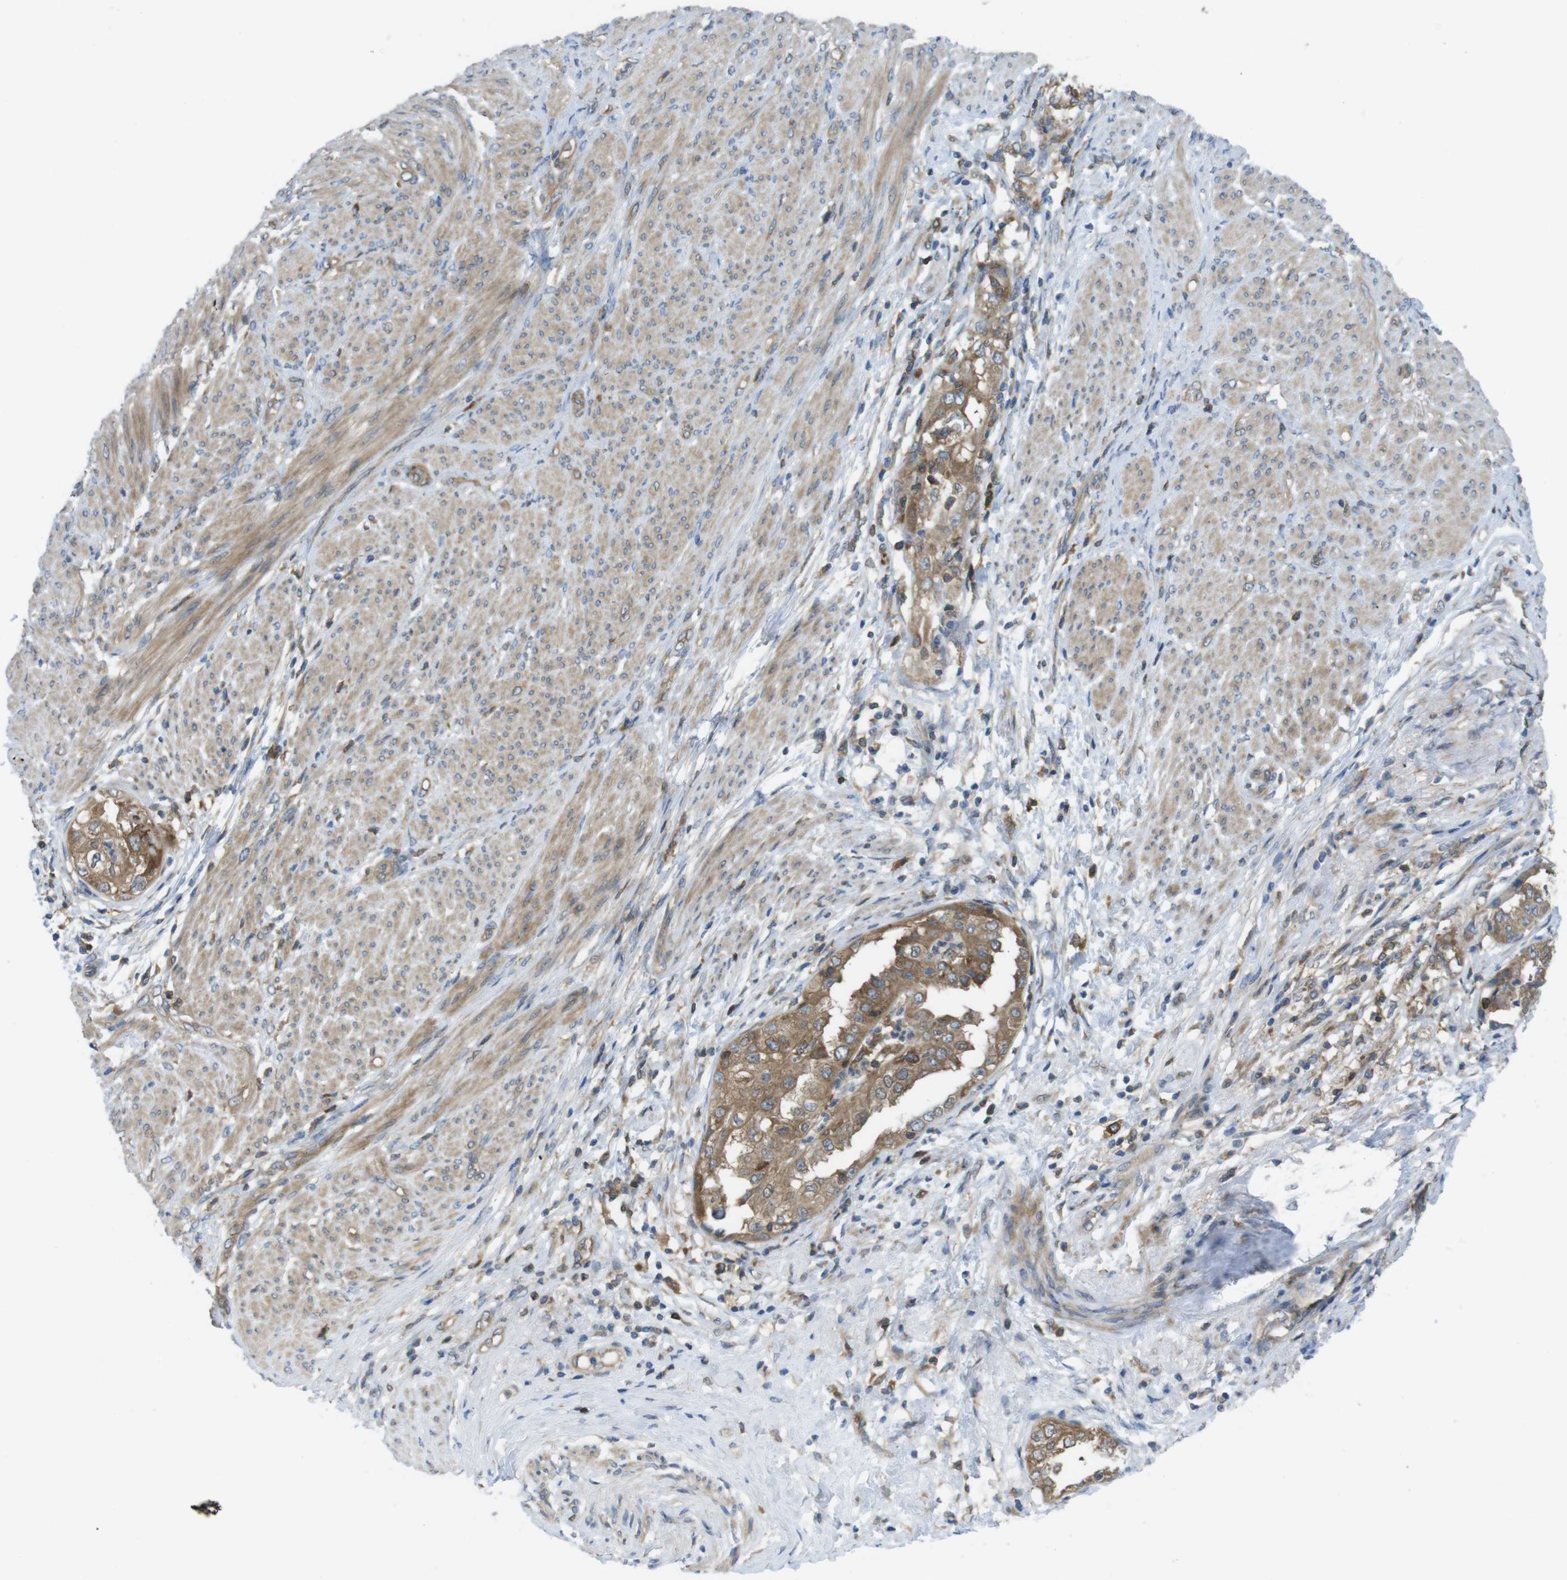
{"staining": {"intensity": "moderate", "quantity": ">75%", "location": "cytoplasmic/membranous"}, "tissue": "endometrial cancer", "cell_type": "Tumor cells", "image_type": "cancer", "snomed": [{"axis": "morphology", "description": "Adenocarcinoma, NOS"}, {"axis": "topography", "description": "Endometrium"}], "caption": "Protein expression analysis of endometrial adenocarcinoma reveals moderate cytoplasmic/membranous positivity in approximately >75% of tumor cells.", "gene": "MTHFD1", "patient": {"sex": "female", "age": 85}}